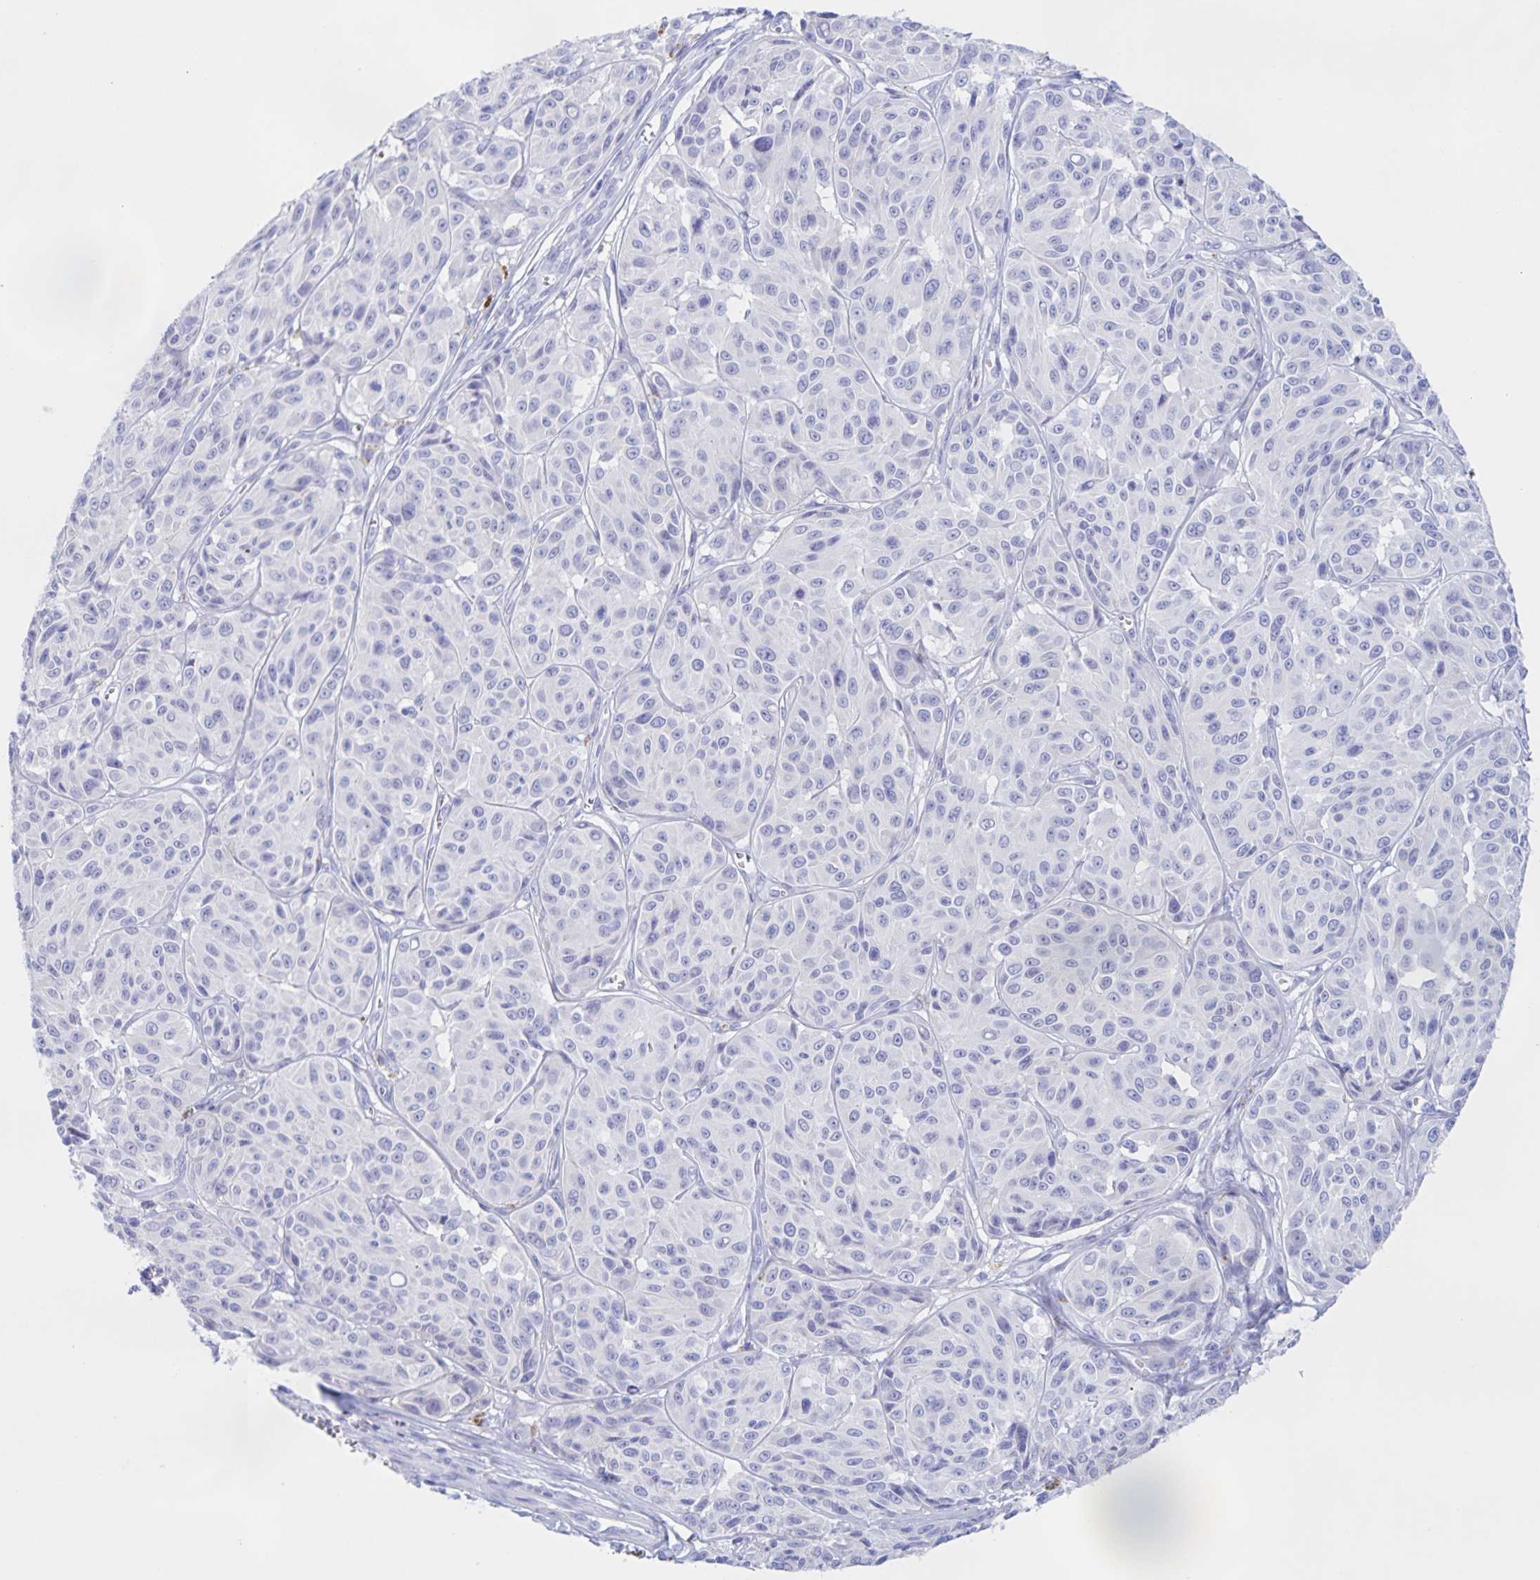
{"staining": {"intensity": "negative", "quantity": "none", "location": "none"}, "tissue": "melanoma", "cell_type": "Tumor cells", "image_type": "cancer", "snomed": [{"axis": "morphology", "description": "Malignant melanoma, NOS"}, {"axis": "topography", "description": "Skin"}], "caption": "High magnification brightfield microscopy of melanoma stained with DAB (3,3'-diaminobenzidine) (brown) and counterstained with hematoxylin (blue): tumor cells show no significant staining. (DAB (3,3'-diaminobenzidine) immunohistochemistry (IHC) with hematoxylin counter stain).", "gene": "CATSPER4", "patient": {"sex": "male", "age": 91}}